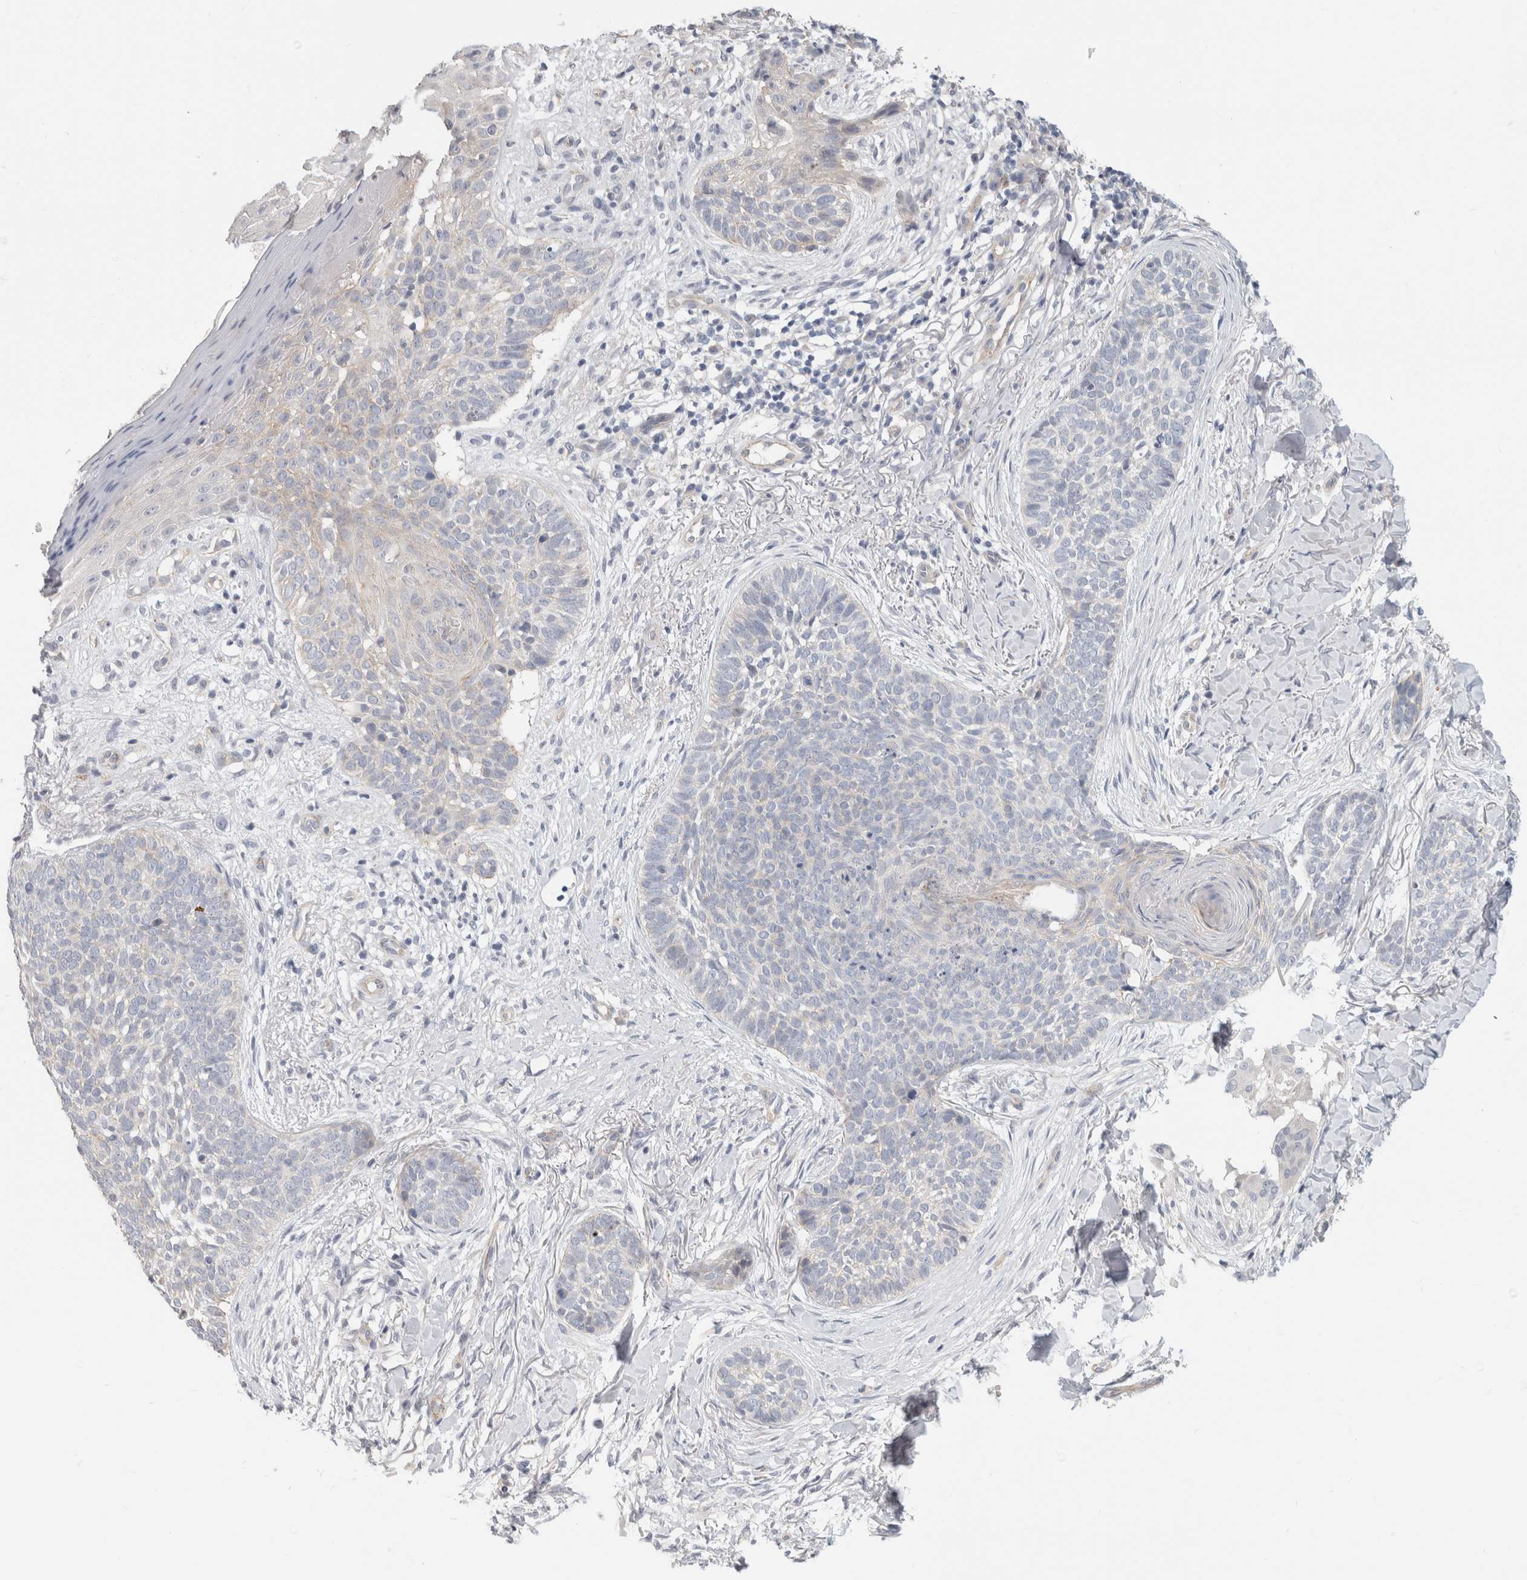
{"staining": {"intensity": "negative", "quantity": "none", "location": "none"}, "tissue": "skin cancer", "cell_type": "Tumor cells", "image_type": "cancer", "snomed": [{"axis": "morphology", "description": "Normal tissue, NOS"}, {"axis": "morphology", "description": "Basal cell carcinoma"}, {"axis": "topography", "description": "Skin"}], "caption": "This photomicrograph is of skin basal cell carcinoma stained with immunohistochemistry to label a protein in brown with the nuclei are counter-stained blue. There is no expression in tumor cells.", "gene": "AFP", "patient": {"sex": "male", "age": 67}}